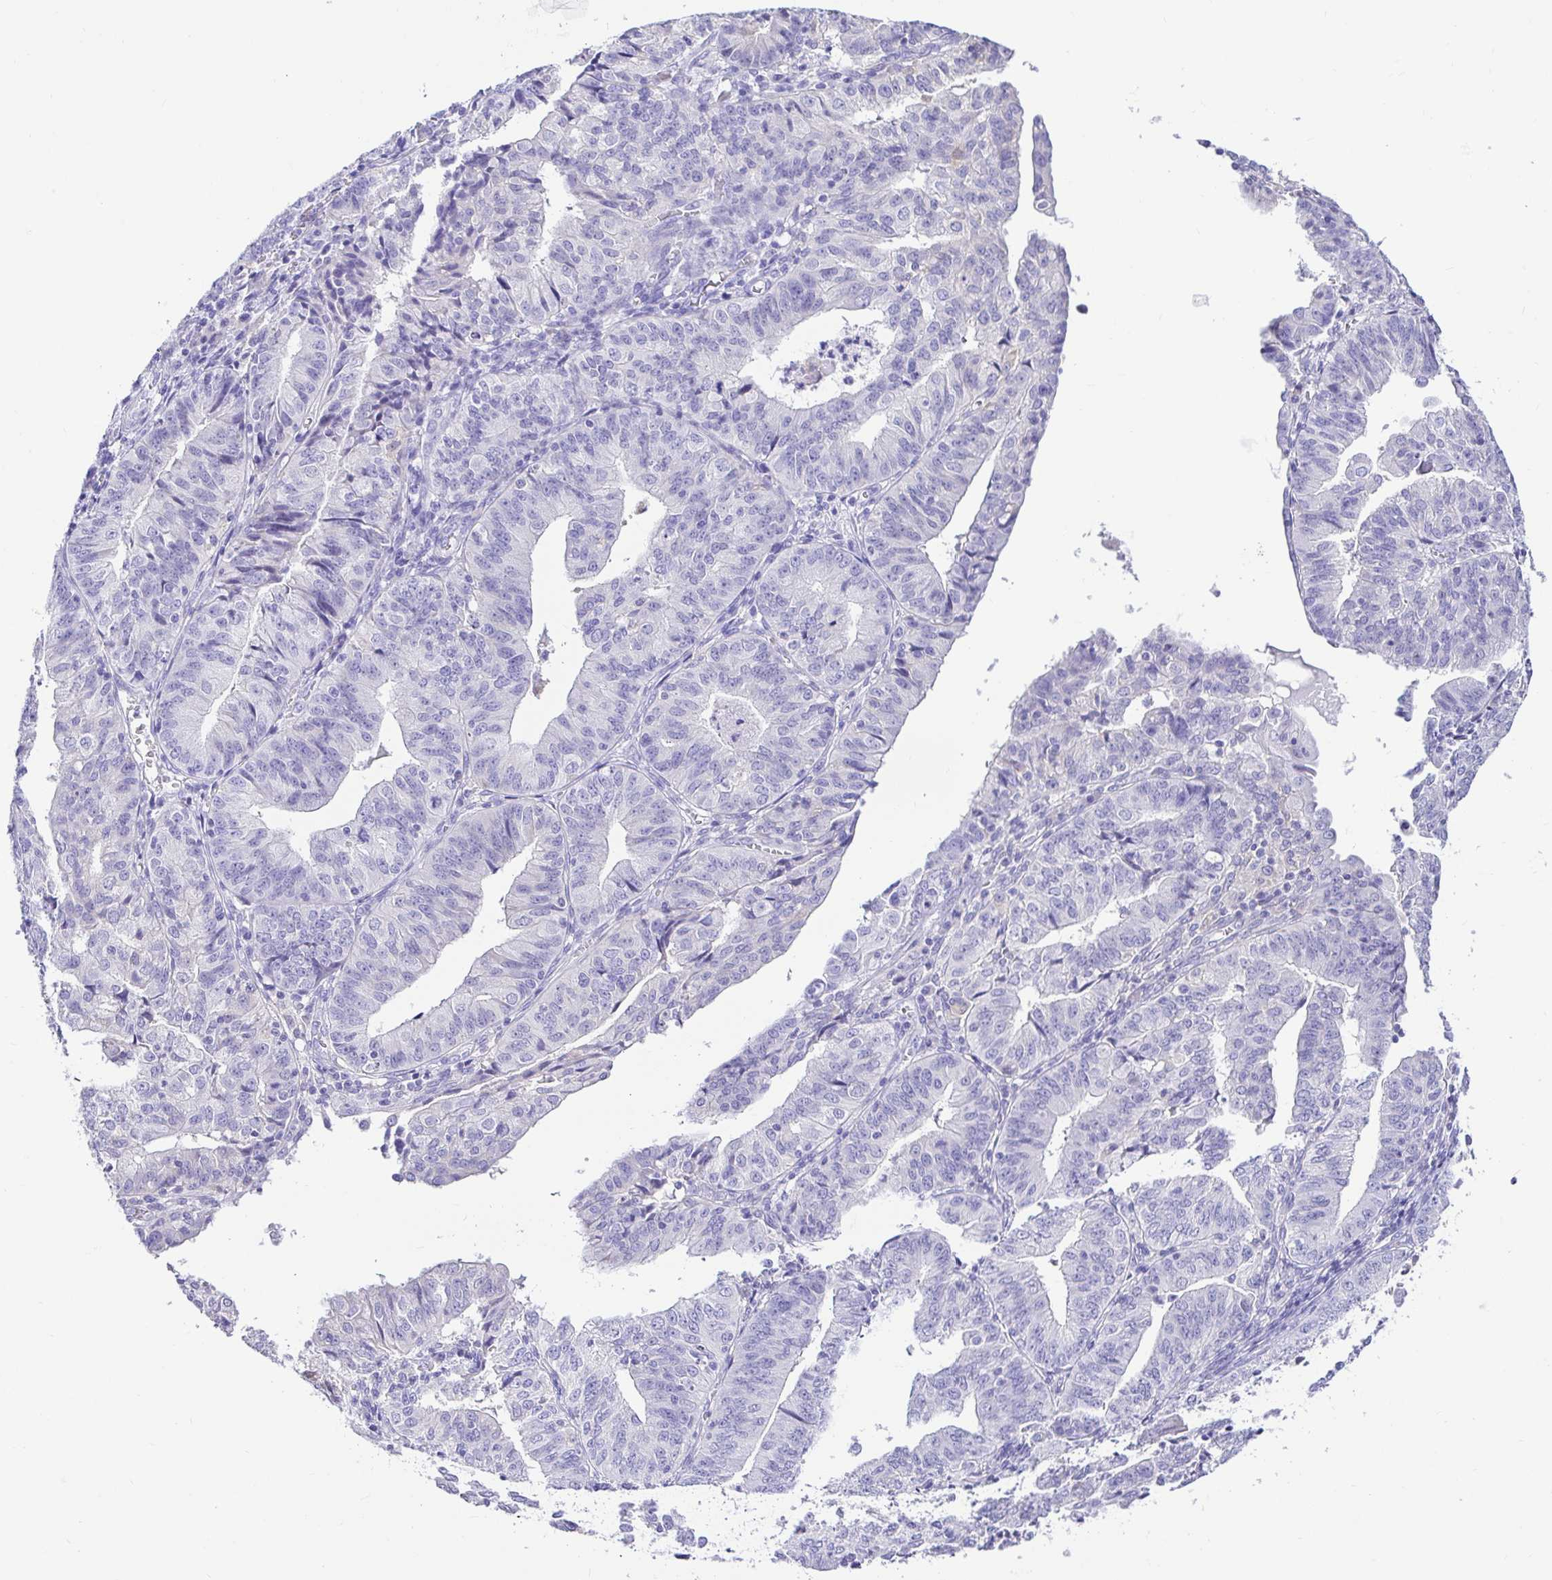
{"staining": {"intensity": "negative", "quantity": "none", "location": "none"}, "tissue": "endometrial cancer", "cell_type": "Tumor cells", "image_type": "cancer", "snomed": [{"axis": "morphology", "description": "Adenocarcinoma, NOS"}, {"axis": "topography", "description": "Endometrium"}], "caption": "Endometrial adenocarcinoma stained for a protein using immunohistochemistry exhibits no staining tumor cells.", "gene": "BACE2", "patient": {"sex": "female", "age": 56}}